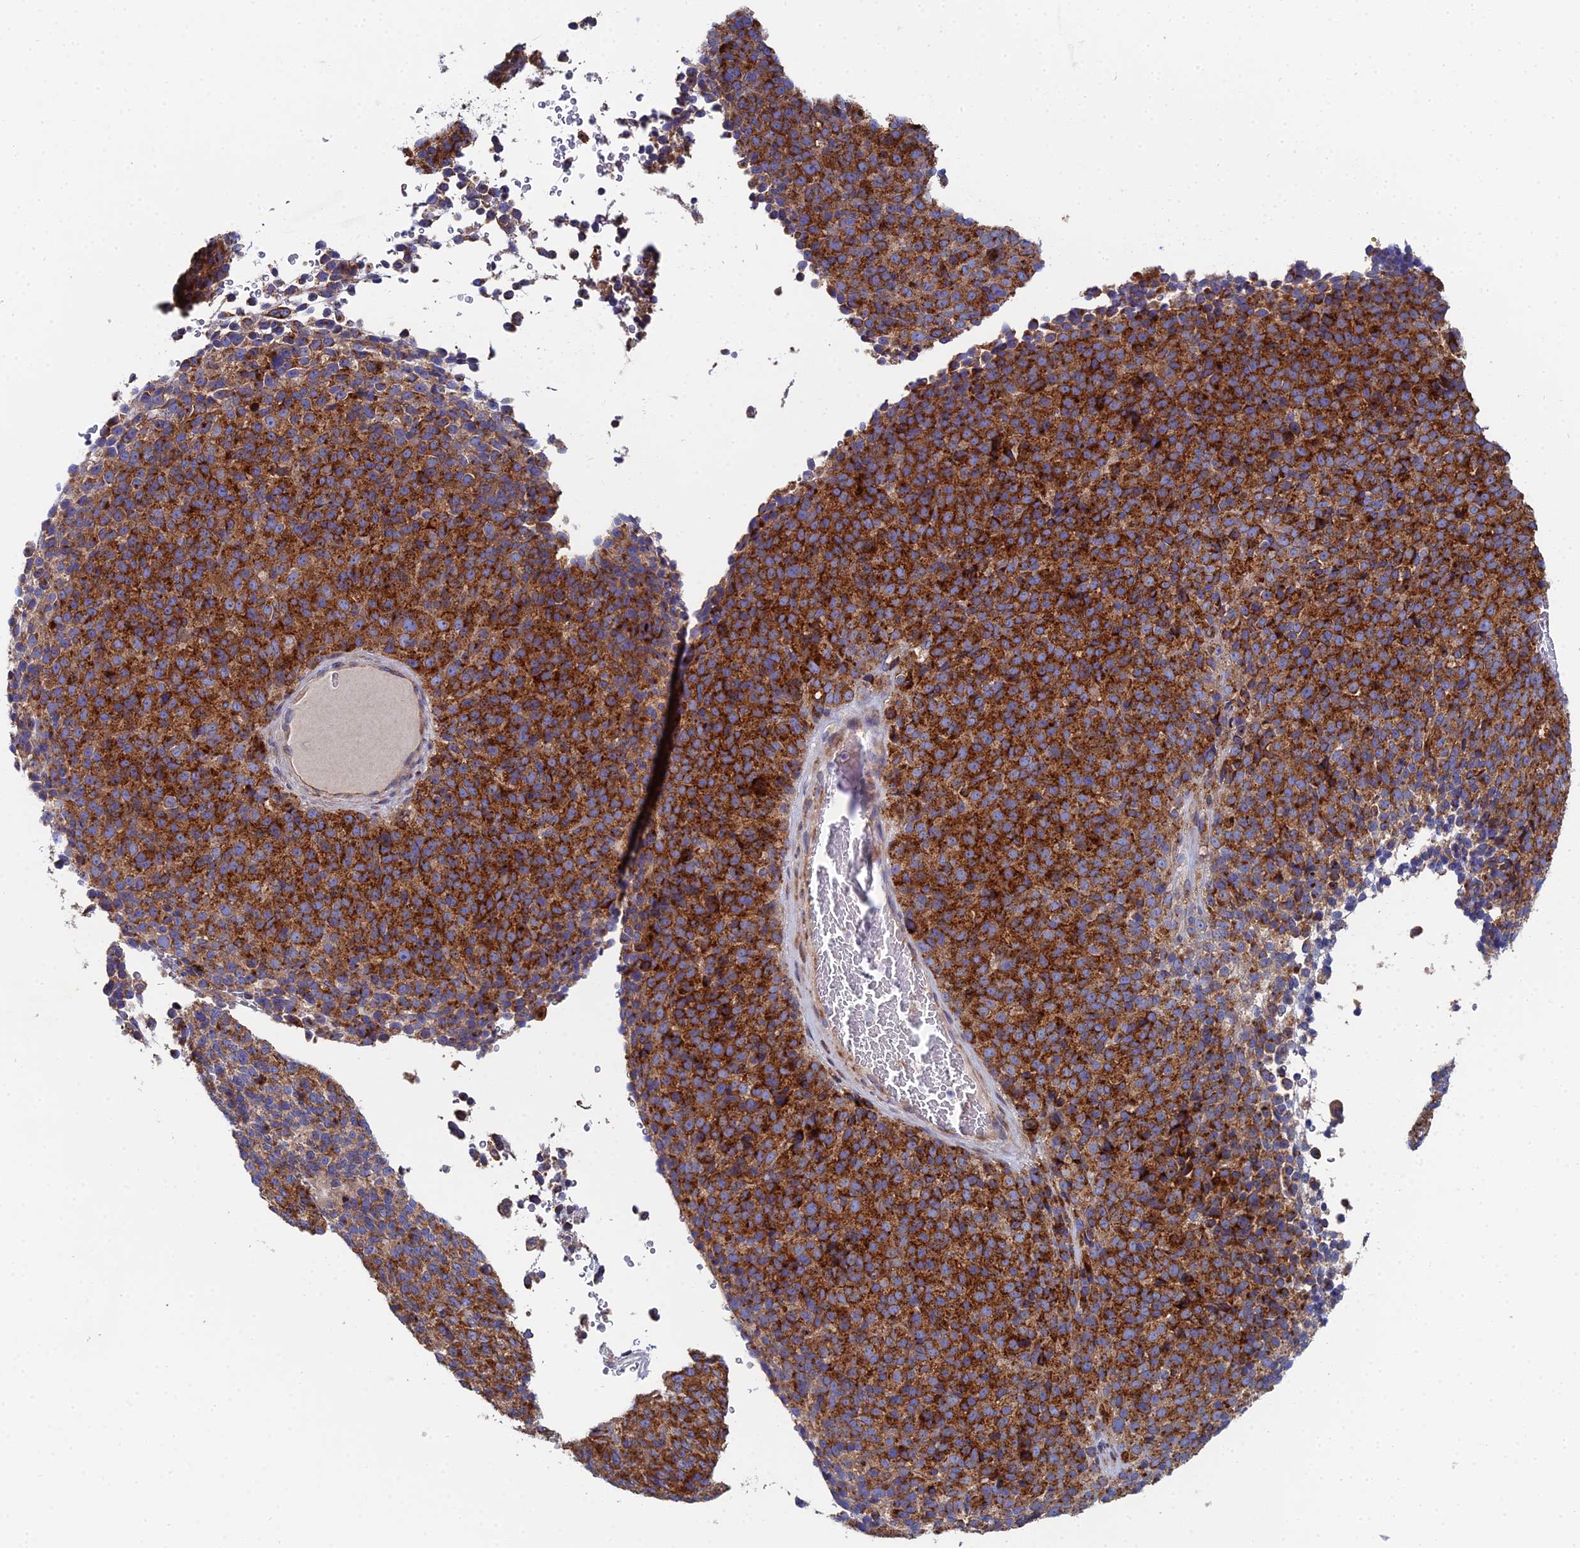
{"staining": {"intensity": "strong", "quantity": ">75%", "location": "cytoplasmic/membranous"}, "tissue": "melanoma", "cell_type": "Tumor cells", "image_type": "cancer", "snomed": [{"axis": "morphology", "description": "Malignant melanoma, Metastatic site"}, {"axis": "topography", "description": "Brain"}], "caption": "Strong cytoplasmic/membranous expression is identified in approximately >75% of tumor cells in malignant melanoma (metastatic site). The staining was performed using DAB to visualize the protein expression in brown, while the nuclei were stained in blue with hematoxylin (Magnification: 20x).", "gene": "CLCN3", "patient": {"sex": "female", "age": 56}}